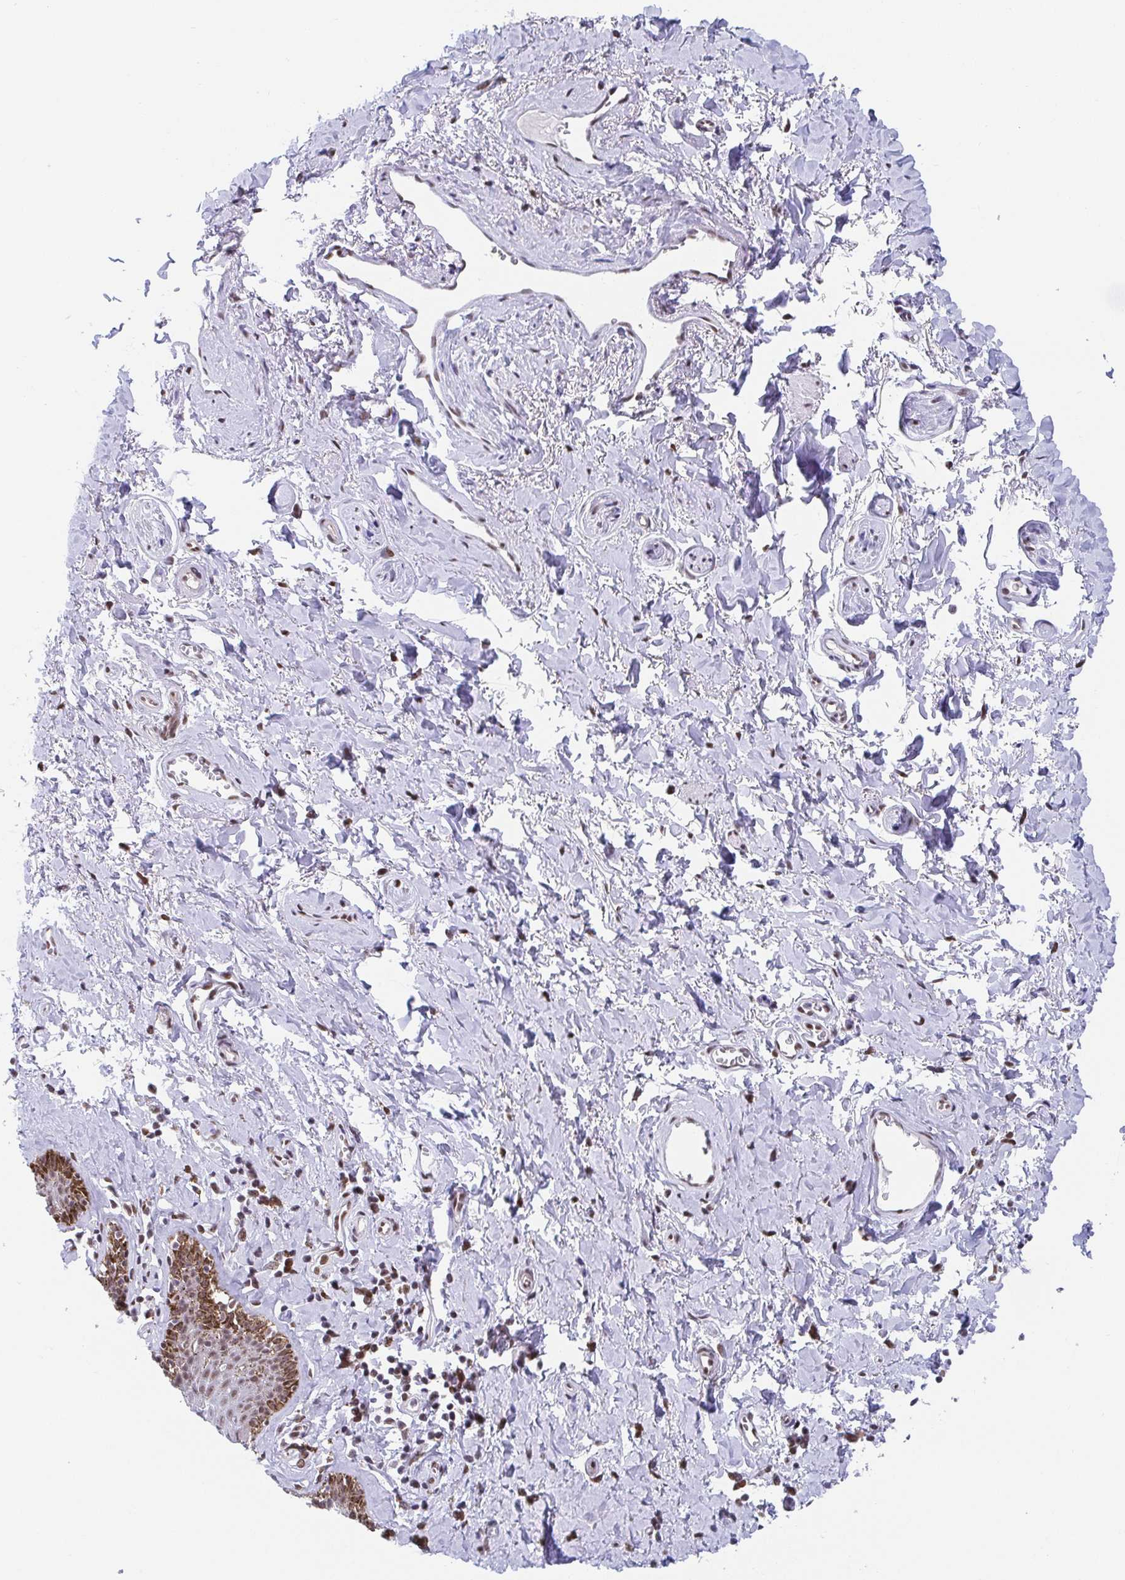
{"staining": {"intensity": "moderate", "quantity": "25%-75%", "location": "nuclear"}, "tissue": "skin", "cell_type": "Epidermal cells", "image_type": "normal", "snomed": [{"axis": "morphology", "description": "Normal tissue, NOS"}, {"axis": "topography", "description": "Vulva"}, {"axis": "topography", "description": "Peripheral nerve tissue"}], "caption": "High-magnification brightfield microscopy of benign skin stained with DAB (brown) and counterstained with hematoxylin (blue). epidermal cells exhibit moderate nuclear staining is identified in approximately25%-75% of cells.", "gene": "SLC7A10", "patient": {"sex": "female", "age": 66}}